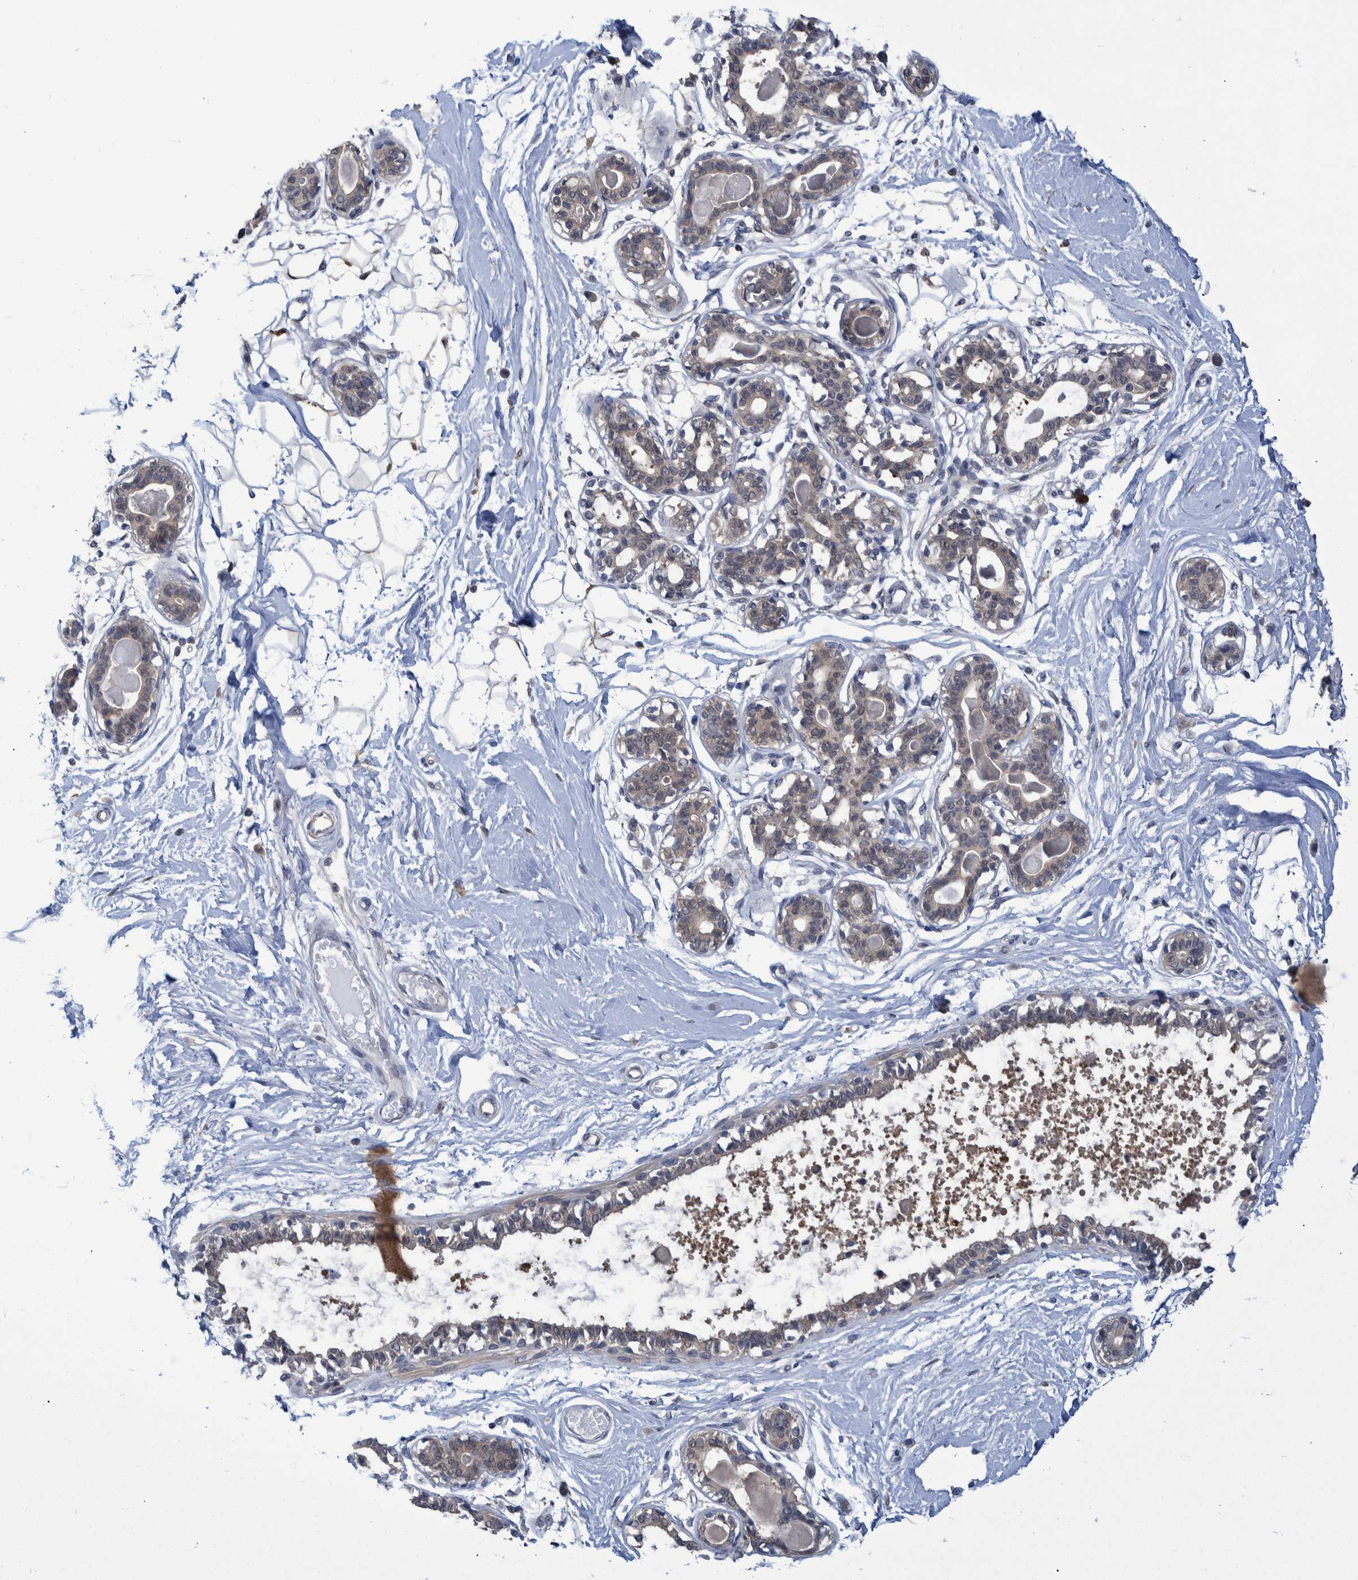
{"staining": {"intensity": "weak", "quantity": "25%-75%", "location": "cytoplasmic/membranous"}, "tissue": "breast", "cell_type": "Adipocytes", "image_type": "normal", "snomed": [{"axis": "morphology", "description": "Normal tissue, NOS"}, {"axis": "topography", "description": "Breast"}], "caption": "Immunohistochemistry (IHC) micrograph of normal breast: human breast stained using immunohistochemistry (IHC) displays low levels of weak protein expression localized specifically in the cytoplasmic/membranous of adipocytes, appearing as a cytoplasmic/membranous brown color.", "gene": "PCYT2", "patient": {"sex": "female", "age": 45}}